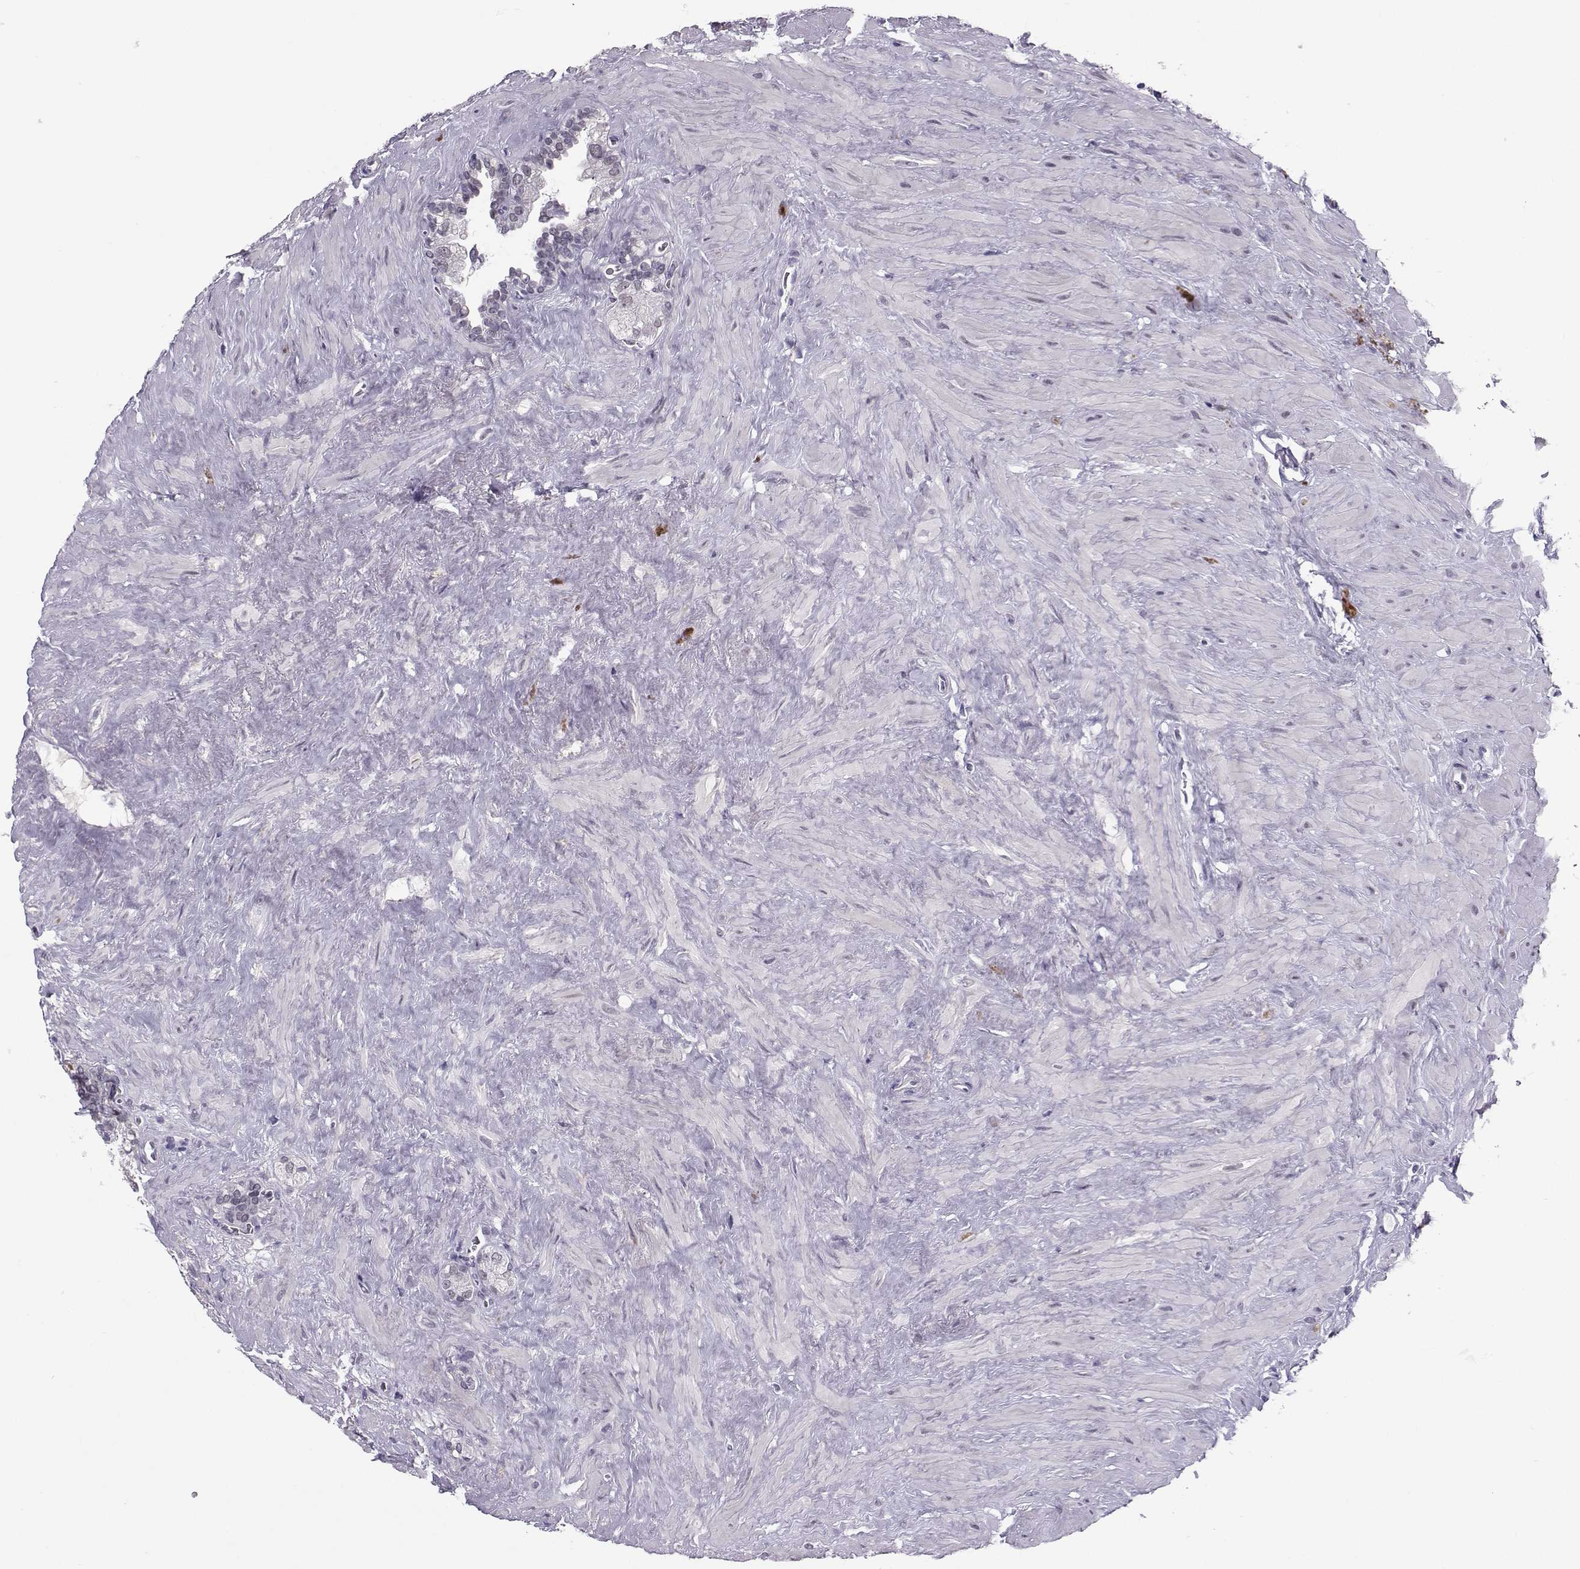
{"staining": {"intensity": "negative", "quantity": "none", "location": "none"}, "tissue": "seminal vesicle", "cell_type": "Glandular cells", "image_type": "normal", "snomed": [{"axis": "morphology", "description": "Normal tissue, NOS"}, {"axis": "topography", "description": "Seminal veicle"}], "caption": "This is a micrograph of immunohistochemistry staining of benign seminal vesicle, which shows no staining in glandular cells.", "gene": "DNAAF1", "patient": {"sex": "male", "age": 71}}